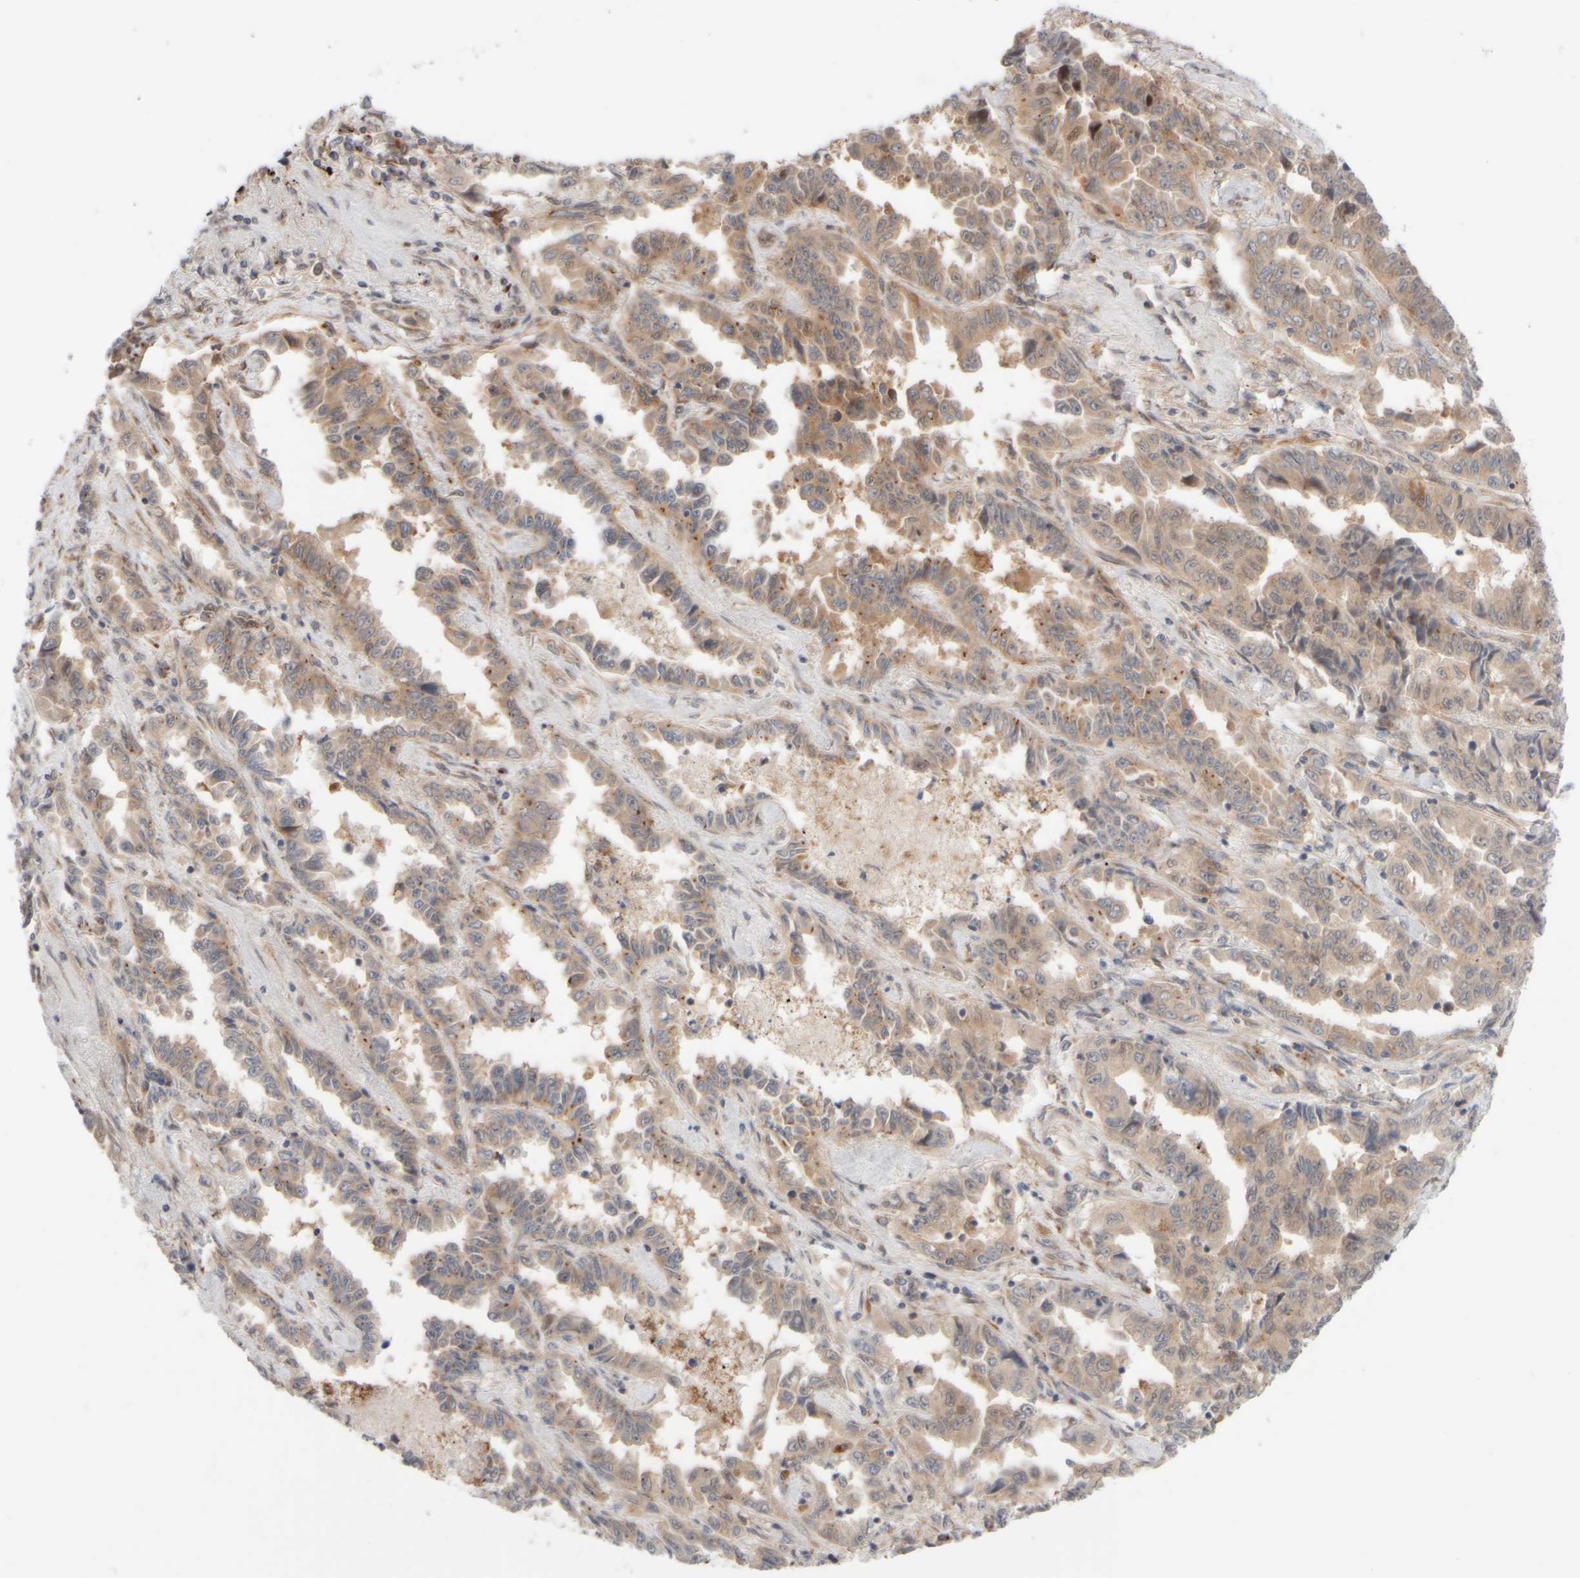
{"staining": {"intensity": "weak", "quantity": ">75%", "location": "cytoplasmic/membranous"}, "tissue": "lung cancer", "cell_type": "Tumor cells", "image_type": "cancer", "snomed": [{"axis": "morphology", "description": "Adenocarcinoma, NOS"}, {"axis": "topography", "description": "Lung"}], "caption": "Protein staining of lung adenocarcinoma tissue reveals weak cytoplasmic/membranous expression in about >75% of tumor cells.", "gene": "GCN1", "patient": {"sex": "female", "age": 51}}